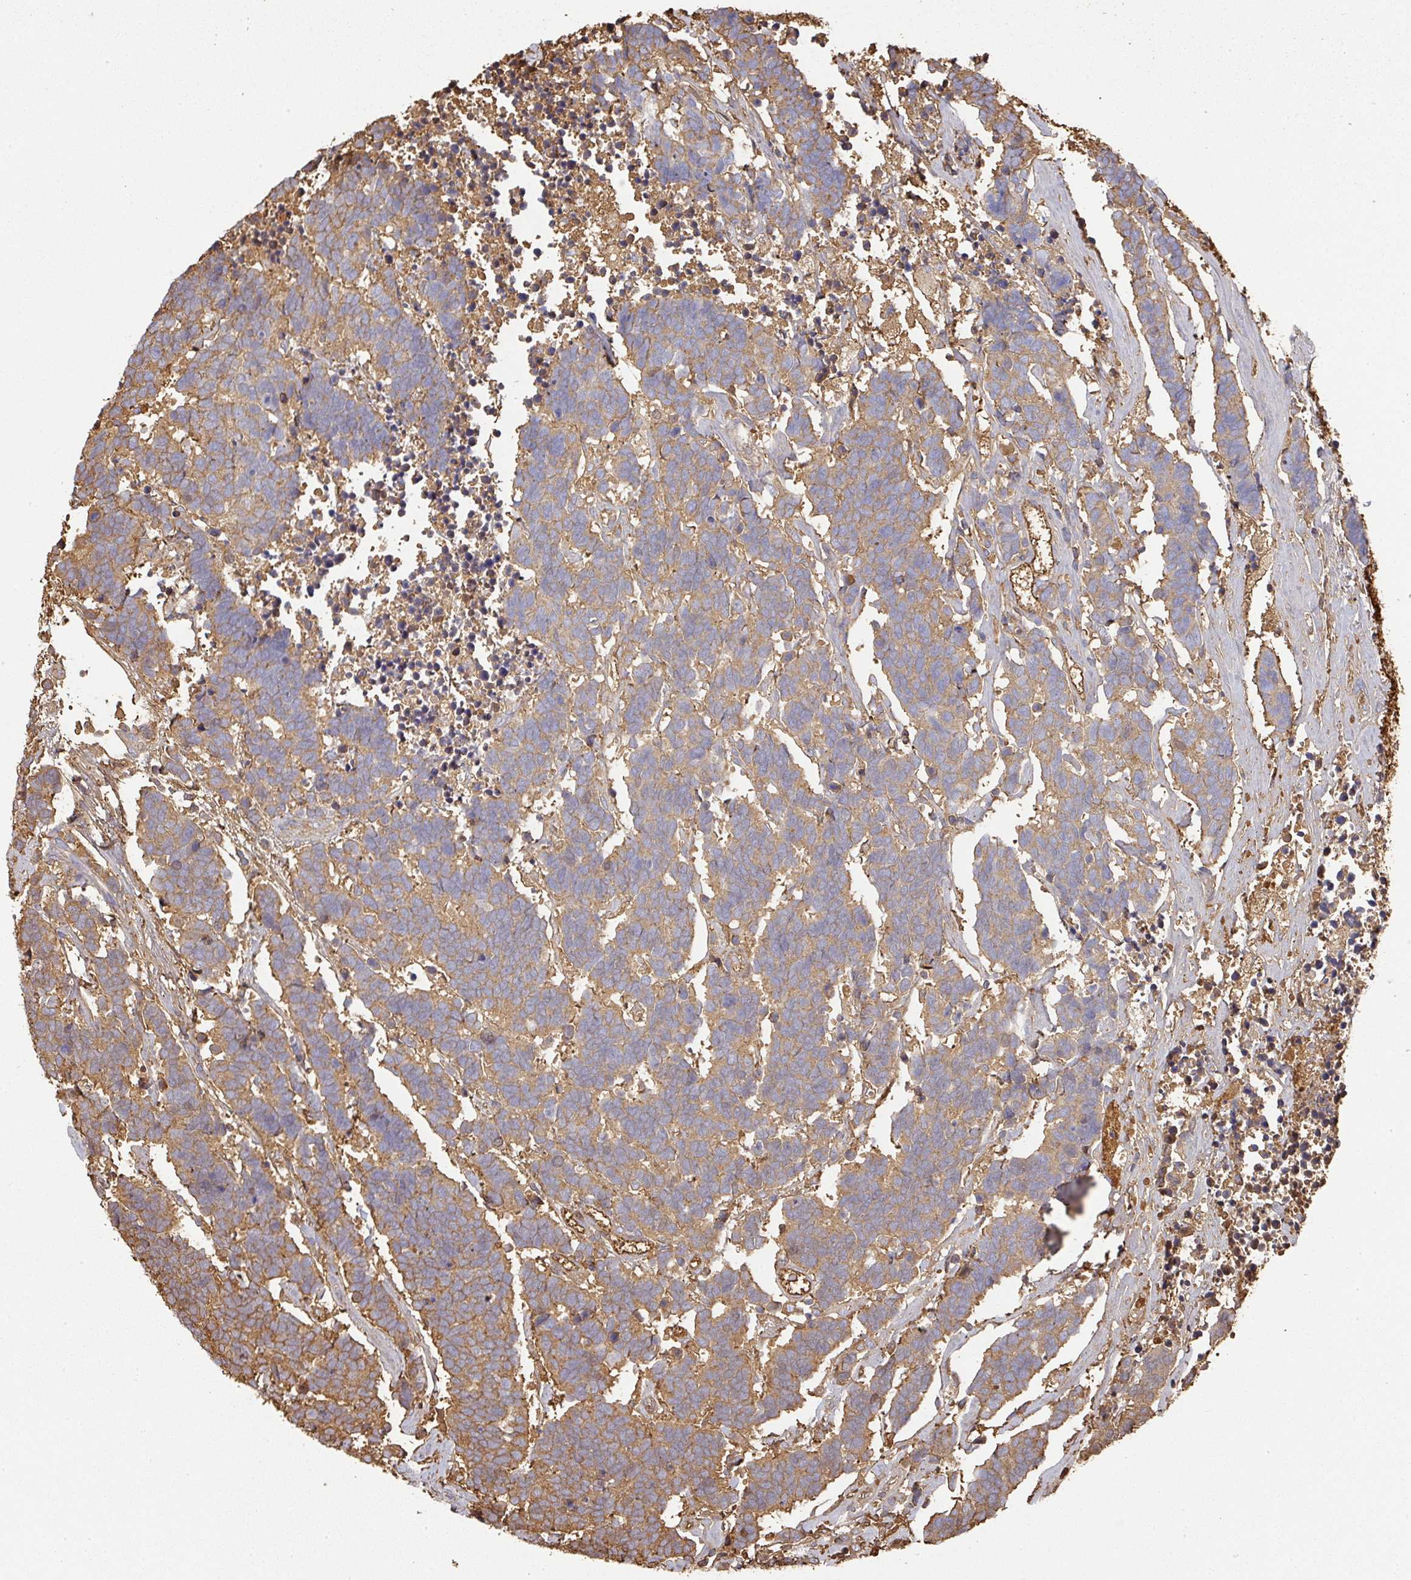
{"staining": {"intensity": "moderate", "quantity": ">75%", "location": "cytoplasmic/membranous"}, "tissue": "carcinoid", "cell_type": "Tumor cells", "image_type": "cancer", "snomed": [{"axis": "morphology", "description": "Carcinoma, NOS"}, {"axis": "morphology", "description": "Carcinoid, malignant, NOS"}, {"axis": "topography", "description": "Urinary bladder"}], "caption": "This is an image of immunohistochemistry (IHC) staining of carcinoma, which shows moderate expression in the cytoplasmic/membranous of tumor cells.", "gene": "ALB", "patient": {"sex": "male", "age": 57}}